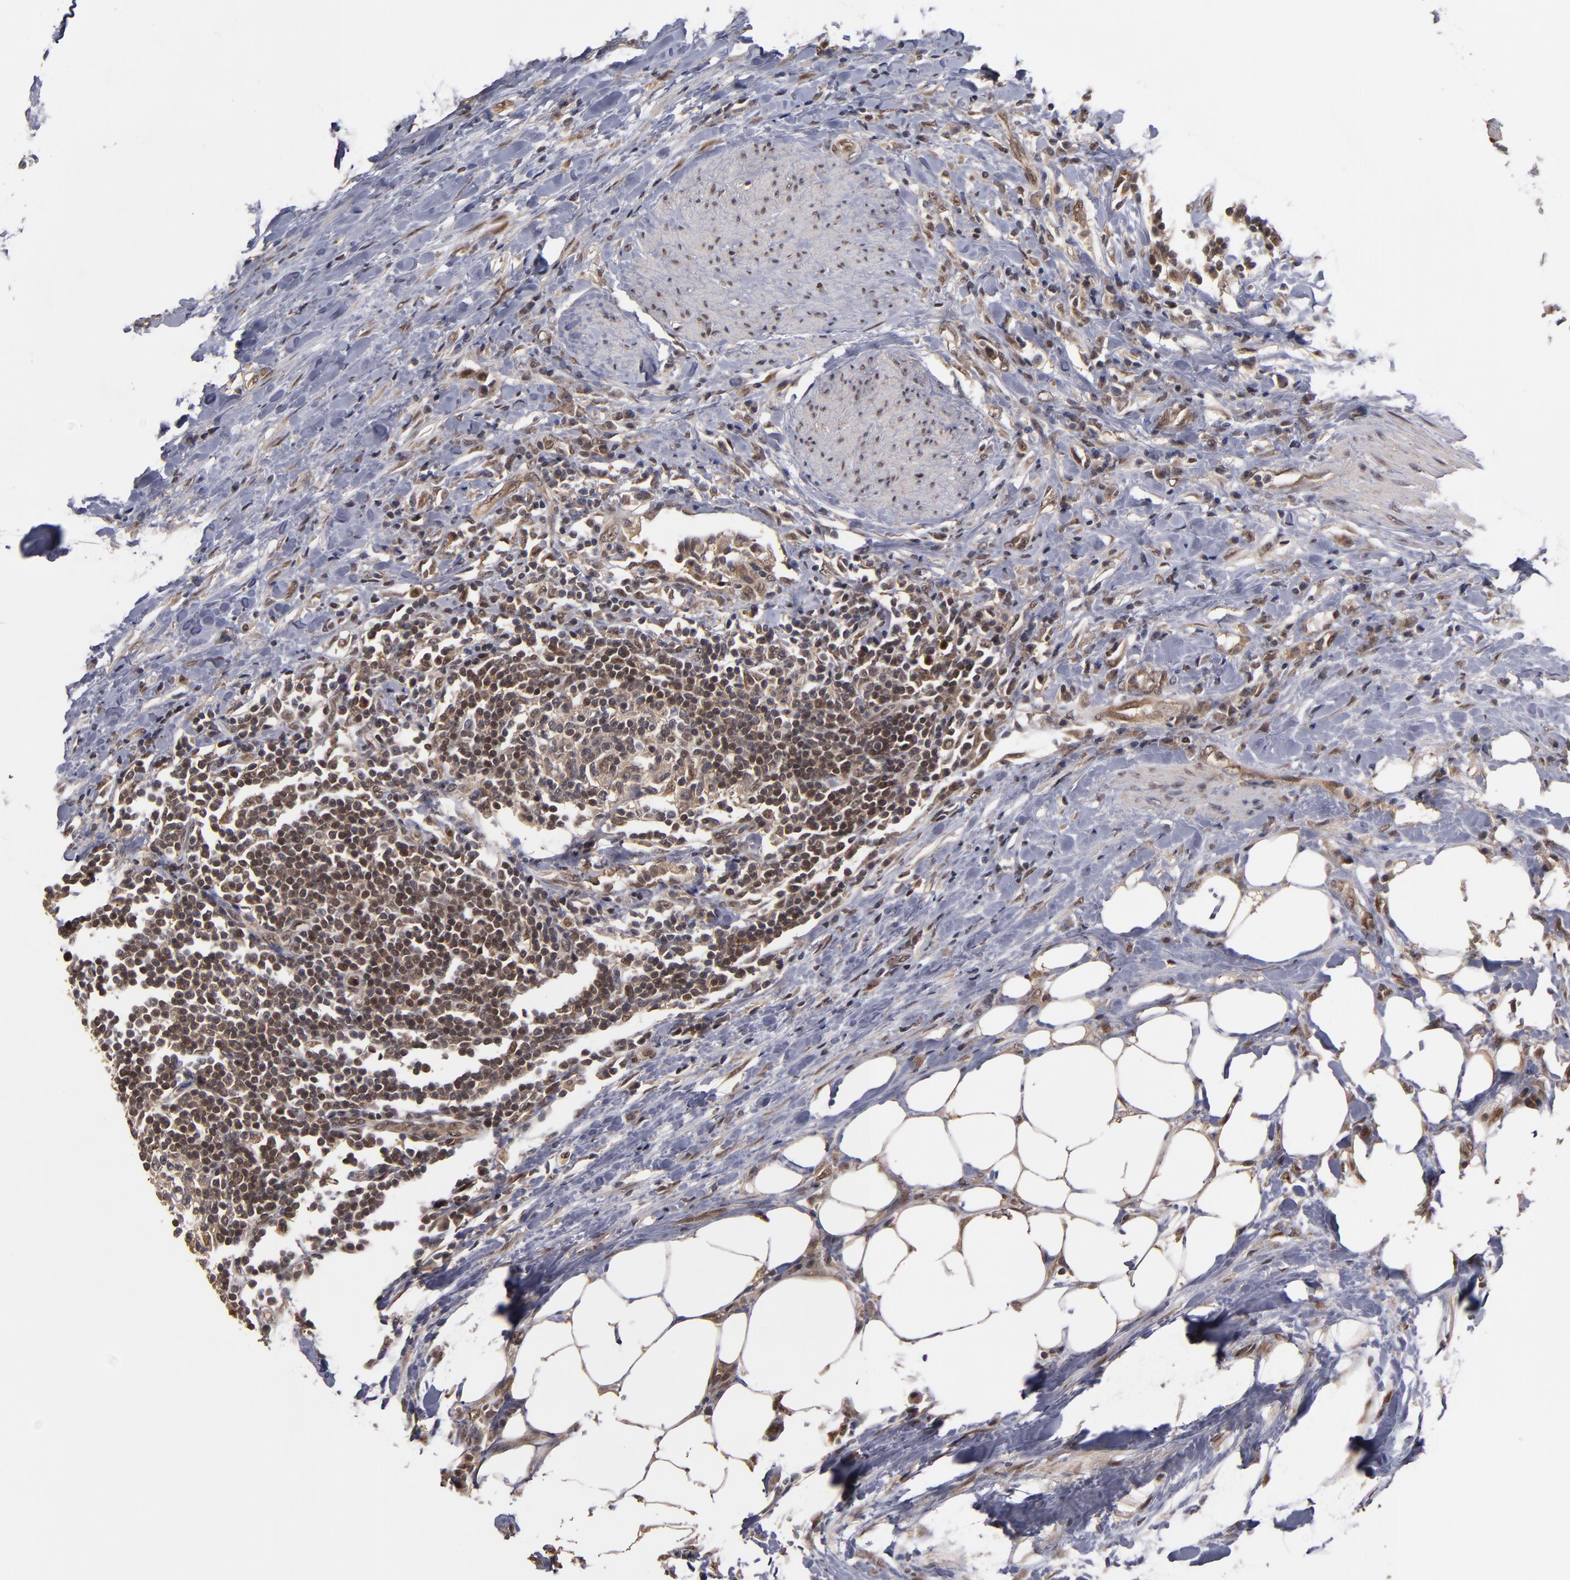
{"staining": {"intensity": "weak", "quantity": ">75%", "location": "cytoplasmic/membranous"}, "tissue": "urothelial cancer", "cell_type": "Tumor cells", "image_type": "cancer", "snomed": [{"axis": "morphology", "description": "Urothelial carcinoma, High grade"}, {"axis": "topography", "description": "Urinary bladder"}], "caption": "Immunohistochemical staining of urothelial cancer exhibits weak cytoplasmic/membranous protein expression in approximately >75% of tumor cells. (DAB (3,3'-diaminobenzidine) IHC with brightfield microscopy, high magnification).", "gene": "CUL5", "patient": {"sex": "male", "age": 61}}